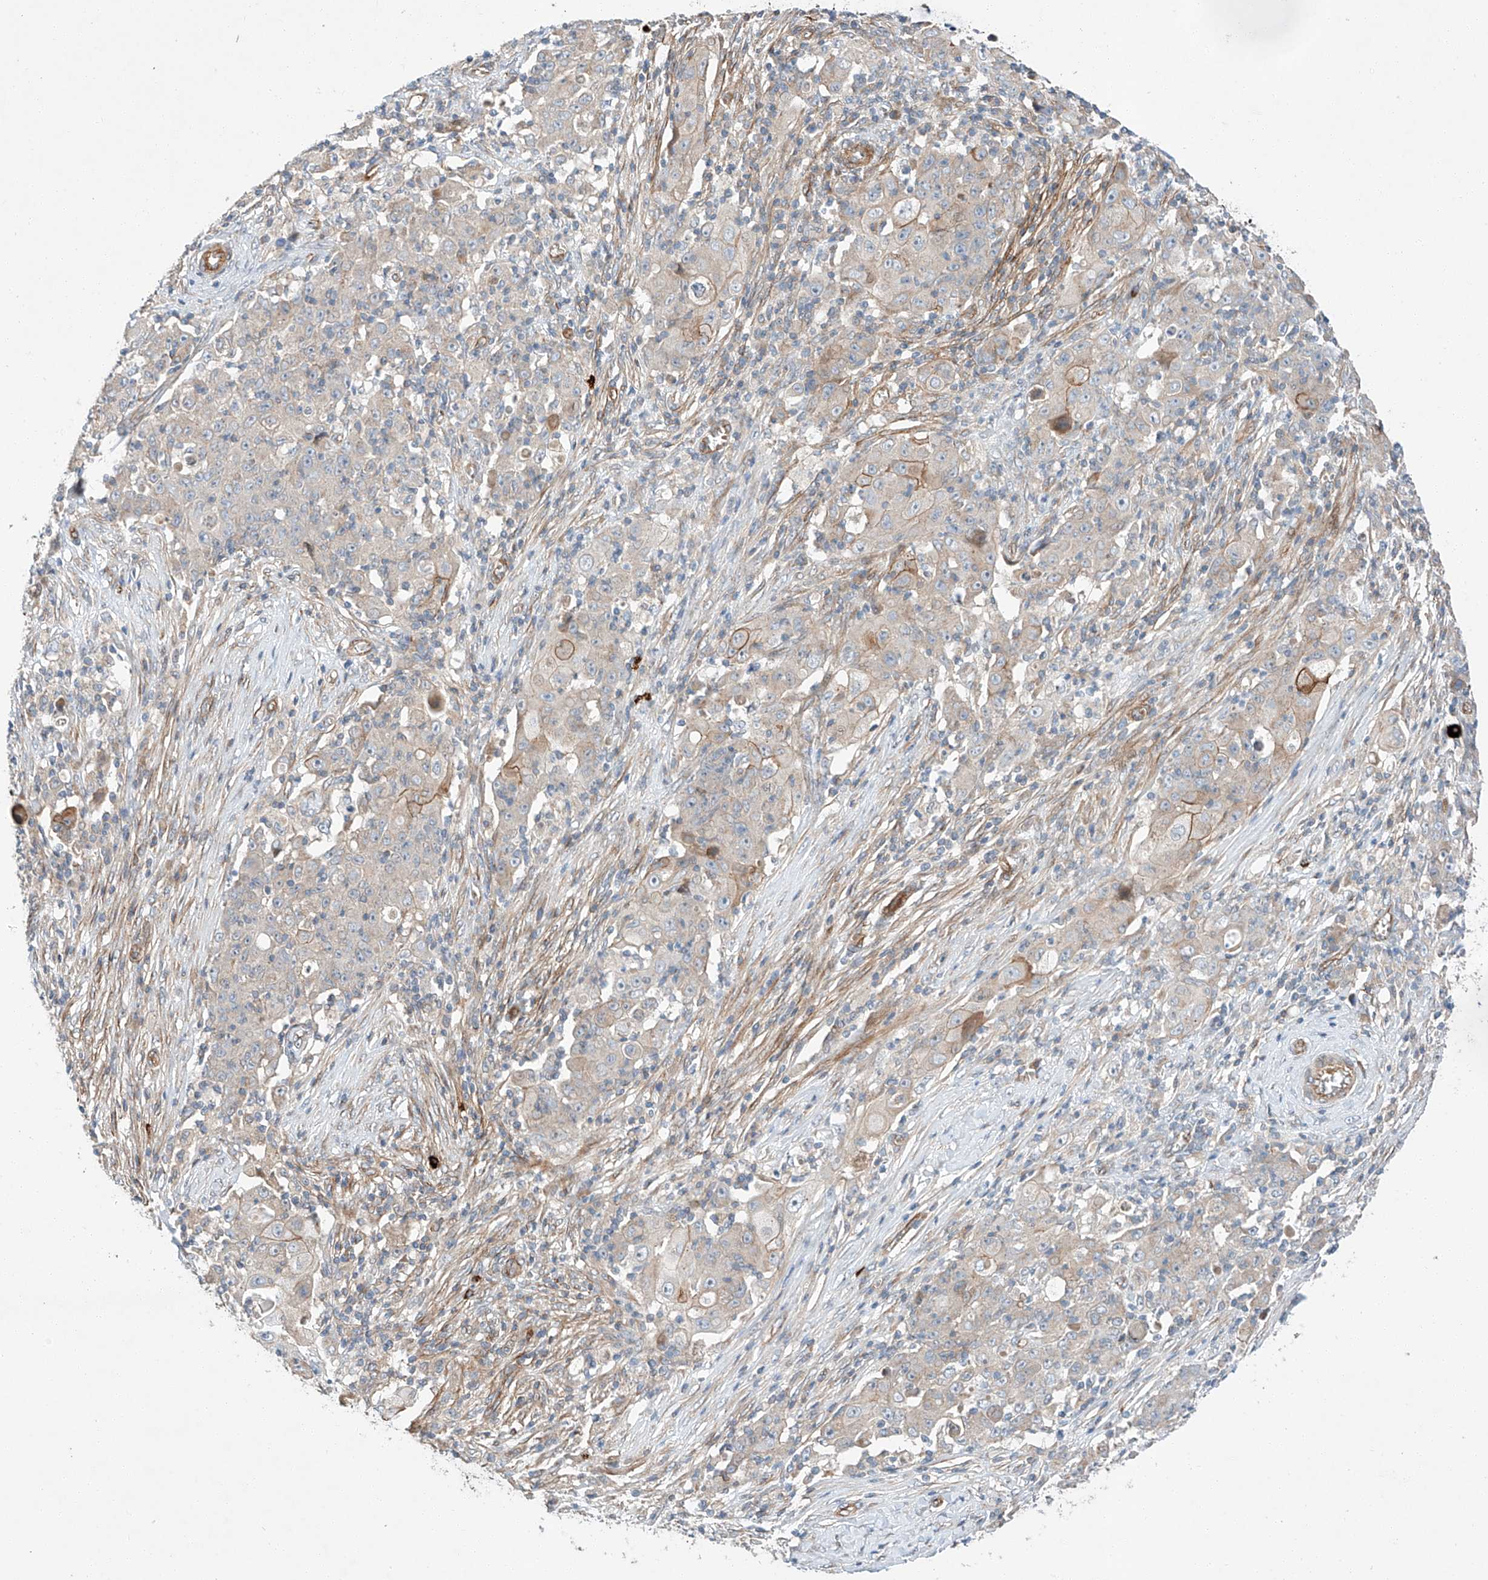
{"staining": {"intensity": "moderate", "quantity": "<25%", "location": "cytoplasmic/membranous"}, "tissue": "ovarian cancer", "cell_type": "Tumor cells", "image_type": "cancer", "snomed": [{"axis": "morphology", "description": "Carcinoma, endometroid"}, {"axis": "topography", "description": "Ovary"}], "caption": "IHC photomicrograph of neoplastic tissue: human endometroid carcinoma (ovarian) stained using immunohistochemistry (IHC) exhibits low levels of moderate protein expression localized specifically in the cytoplasmic/membranous of tumor cells, appearing as a cytoplasmic/membranous brown color.", "gene": "MINDY4", "patient": {"sex": "female", "age": 42}}